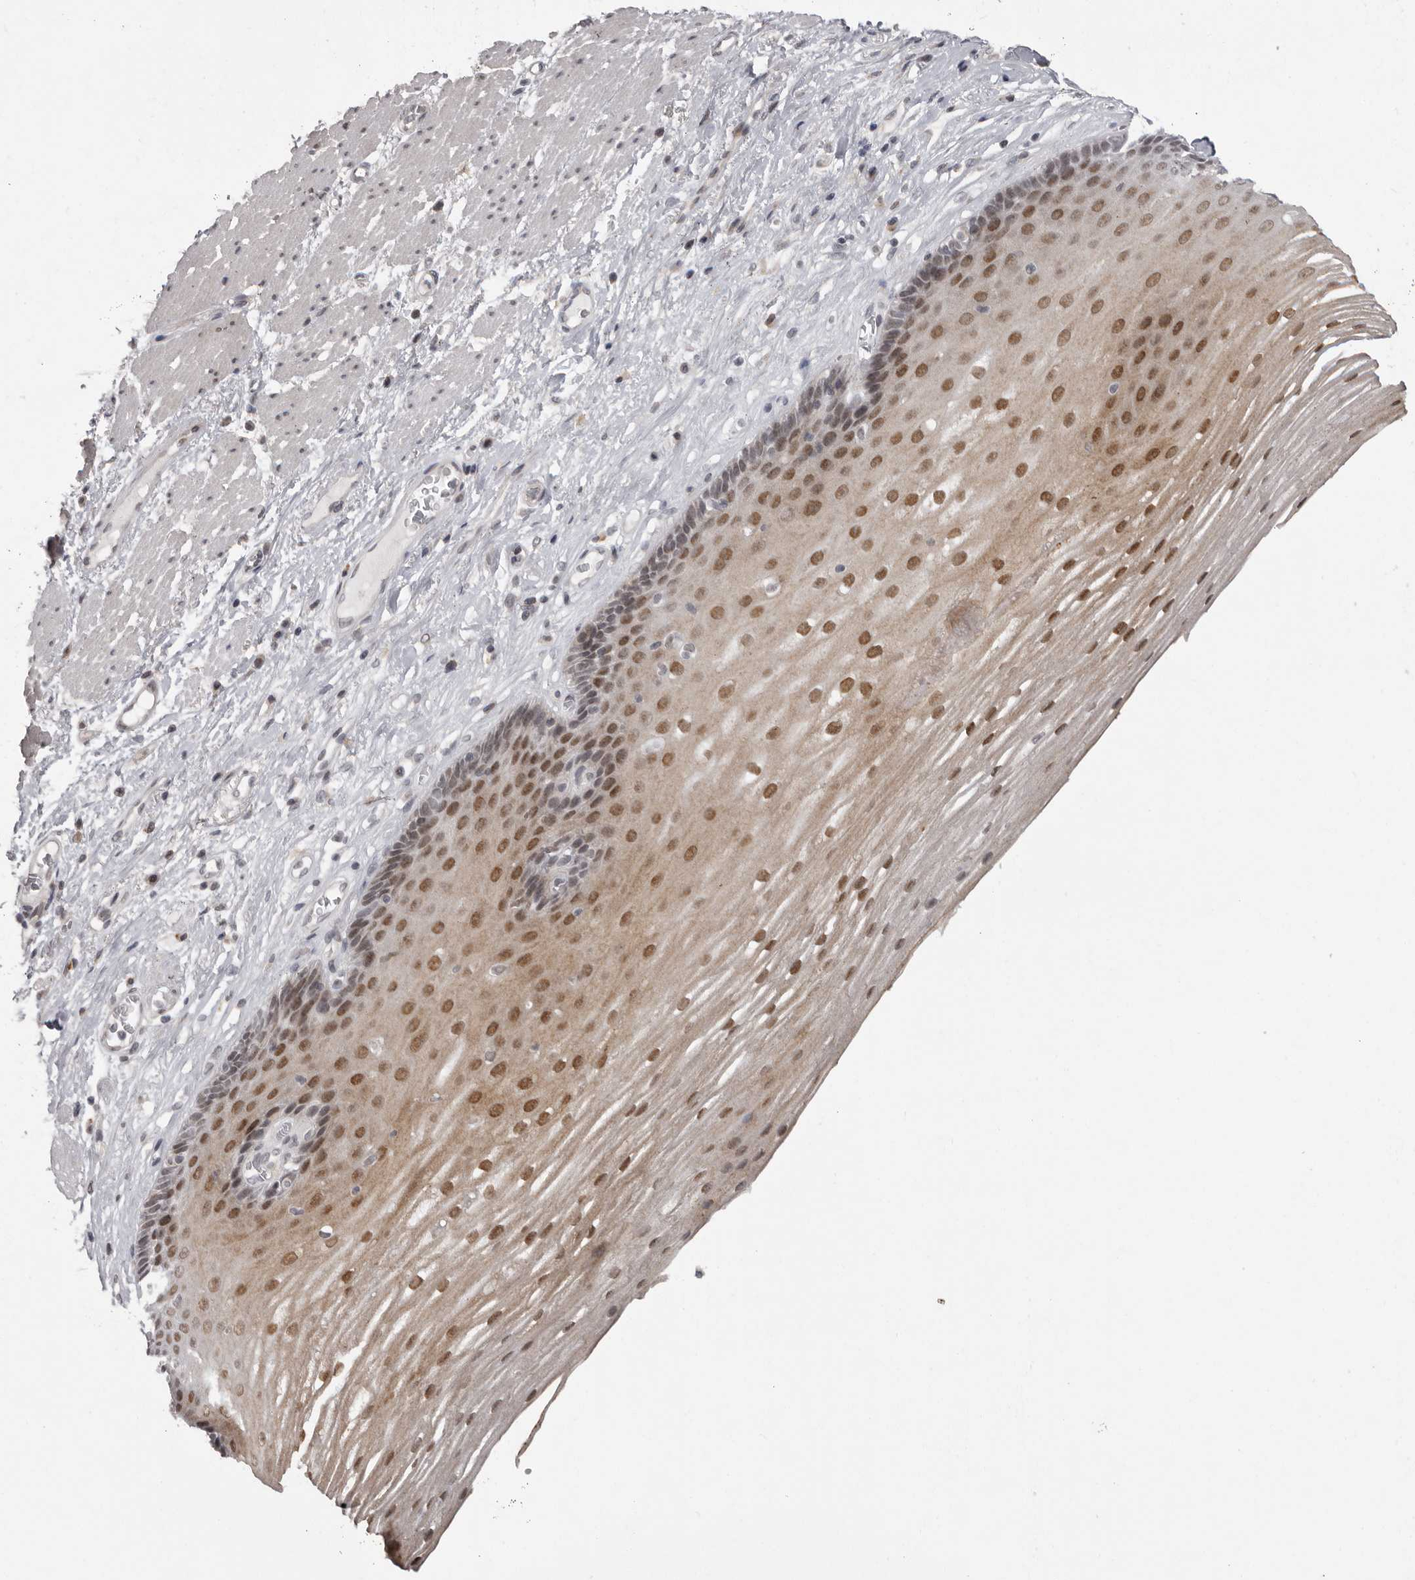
{"staining": {"intensity": "moderate", "quantity": ">75%", "location": "cytoplasmic/membranous,nuclear"}, "tissue": "esophagus", "cell_type": "Squamous epithelial cells", "image_type": "normal", "snomed": [{"axis": "morphology", "description": "Normal tissue, NOS"}, {"axis": "topography", "description": "Esophagus"}], "caption": "IHC photomicrograph of unremarkable esophagus stained for a protein (brown), which displays medium levels of moderate cytoplasmic/membranous,nuclear staining in about >75% of squamous epithelial cells.", "gene": "SRCAP", "patient": {"sex": "male", "age": 62}}